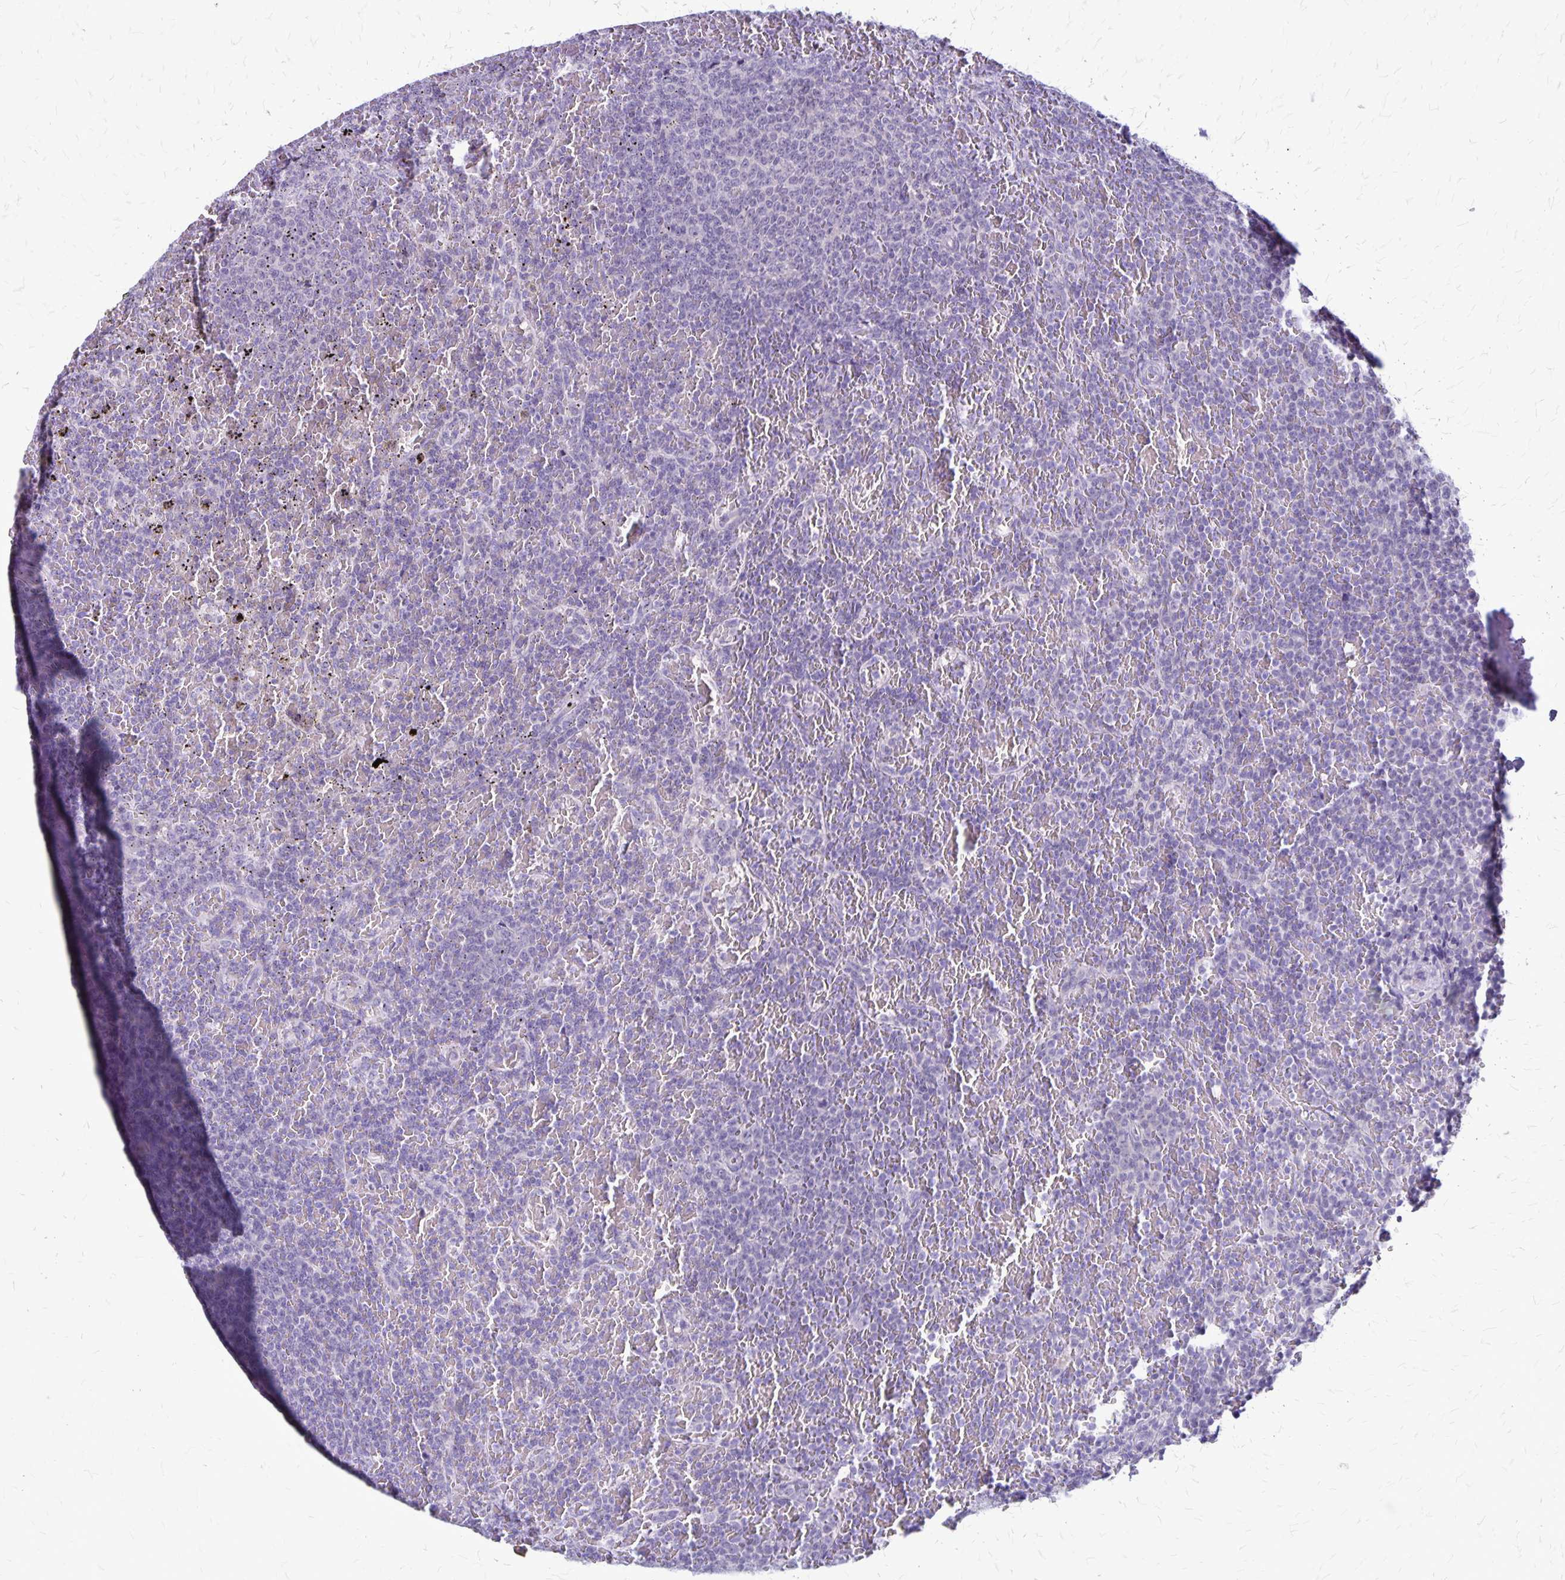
{"staining": {"intensity": "negative", "quantity": "none", "location": "none"}, "tissue": "lymphoma", "cell_type": "Tumor cells", "image_type": "cancer", "snomed": [{"axis": "morphology", "description": "Malignant lymphoma, non-Hodgkin's type, Low grade"}, {"axis": "topography", "description": "Spleen"}], "caption": "High magnification brightfield microscopy of malignant lymphoma, non-Hodgkin's type (low-grade) stained with DAB (brown) and counterstained with hematoxylin (blue): tumor cells show no significant positivity.", "gene": "PLXNB3", "patient": {"sex": "female", "age": 77}}